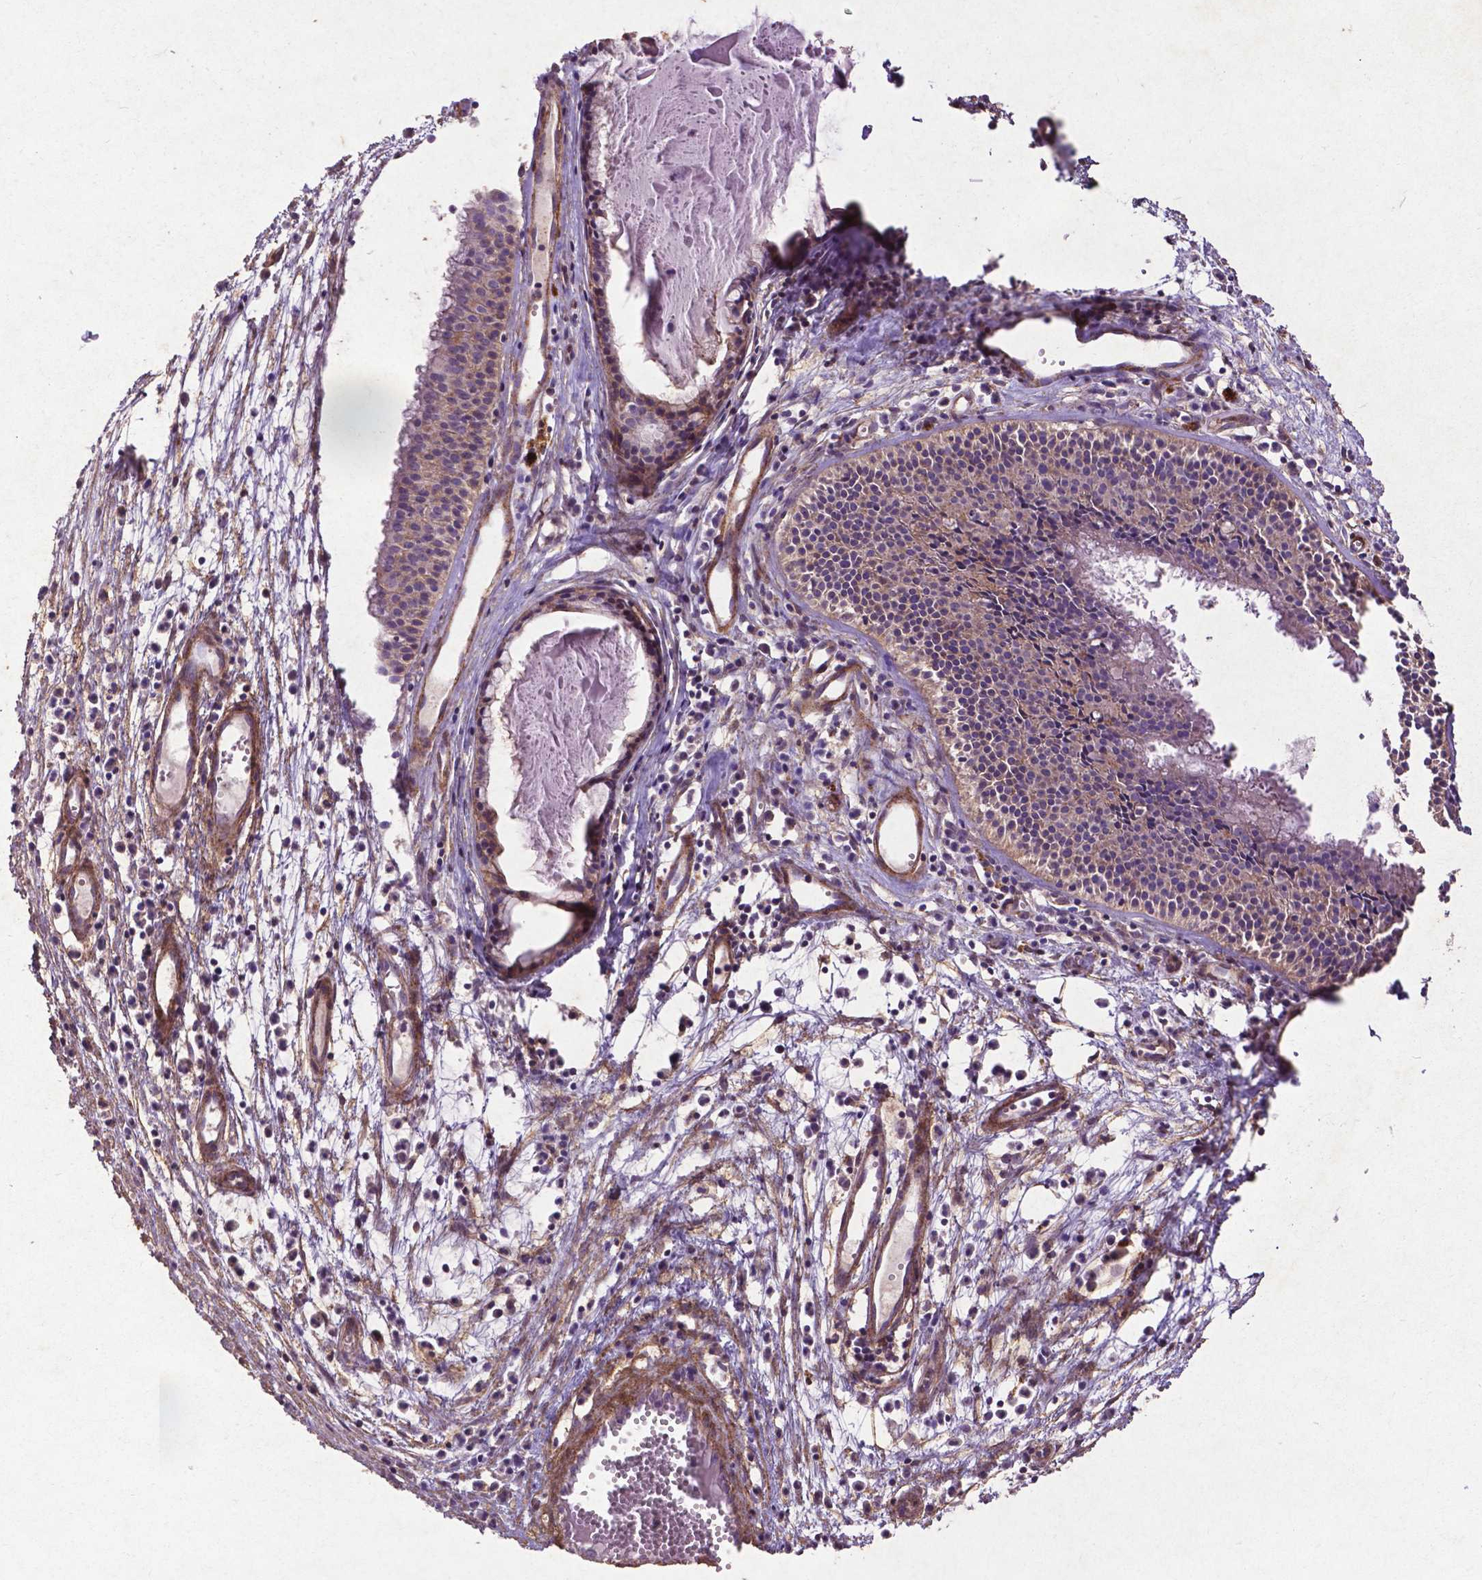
{"staining": {"intensity": "weak", "quantity": "<25%", "location": "nuclear"}, "tissue": "nasopharynx", "cell_type": "Respiratory epithelial cells", "image_type": "normal", "snomed": [{"axis": "morphology", "description": "Normal tissue, NOS"}, {"axis": "topography", "description": "Nasopharynx"}], "caption": "Respiratory epithelial cells show no significant protein positivity in benign nasopharynx.", "gene": "RRAS", "patient": {"sex": "male", "age": 31}}